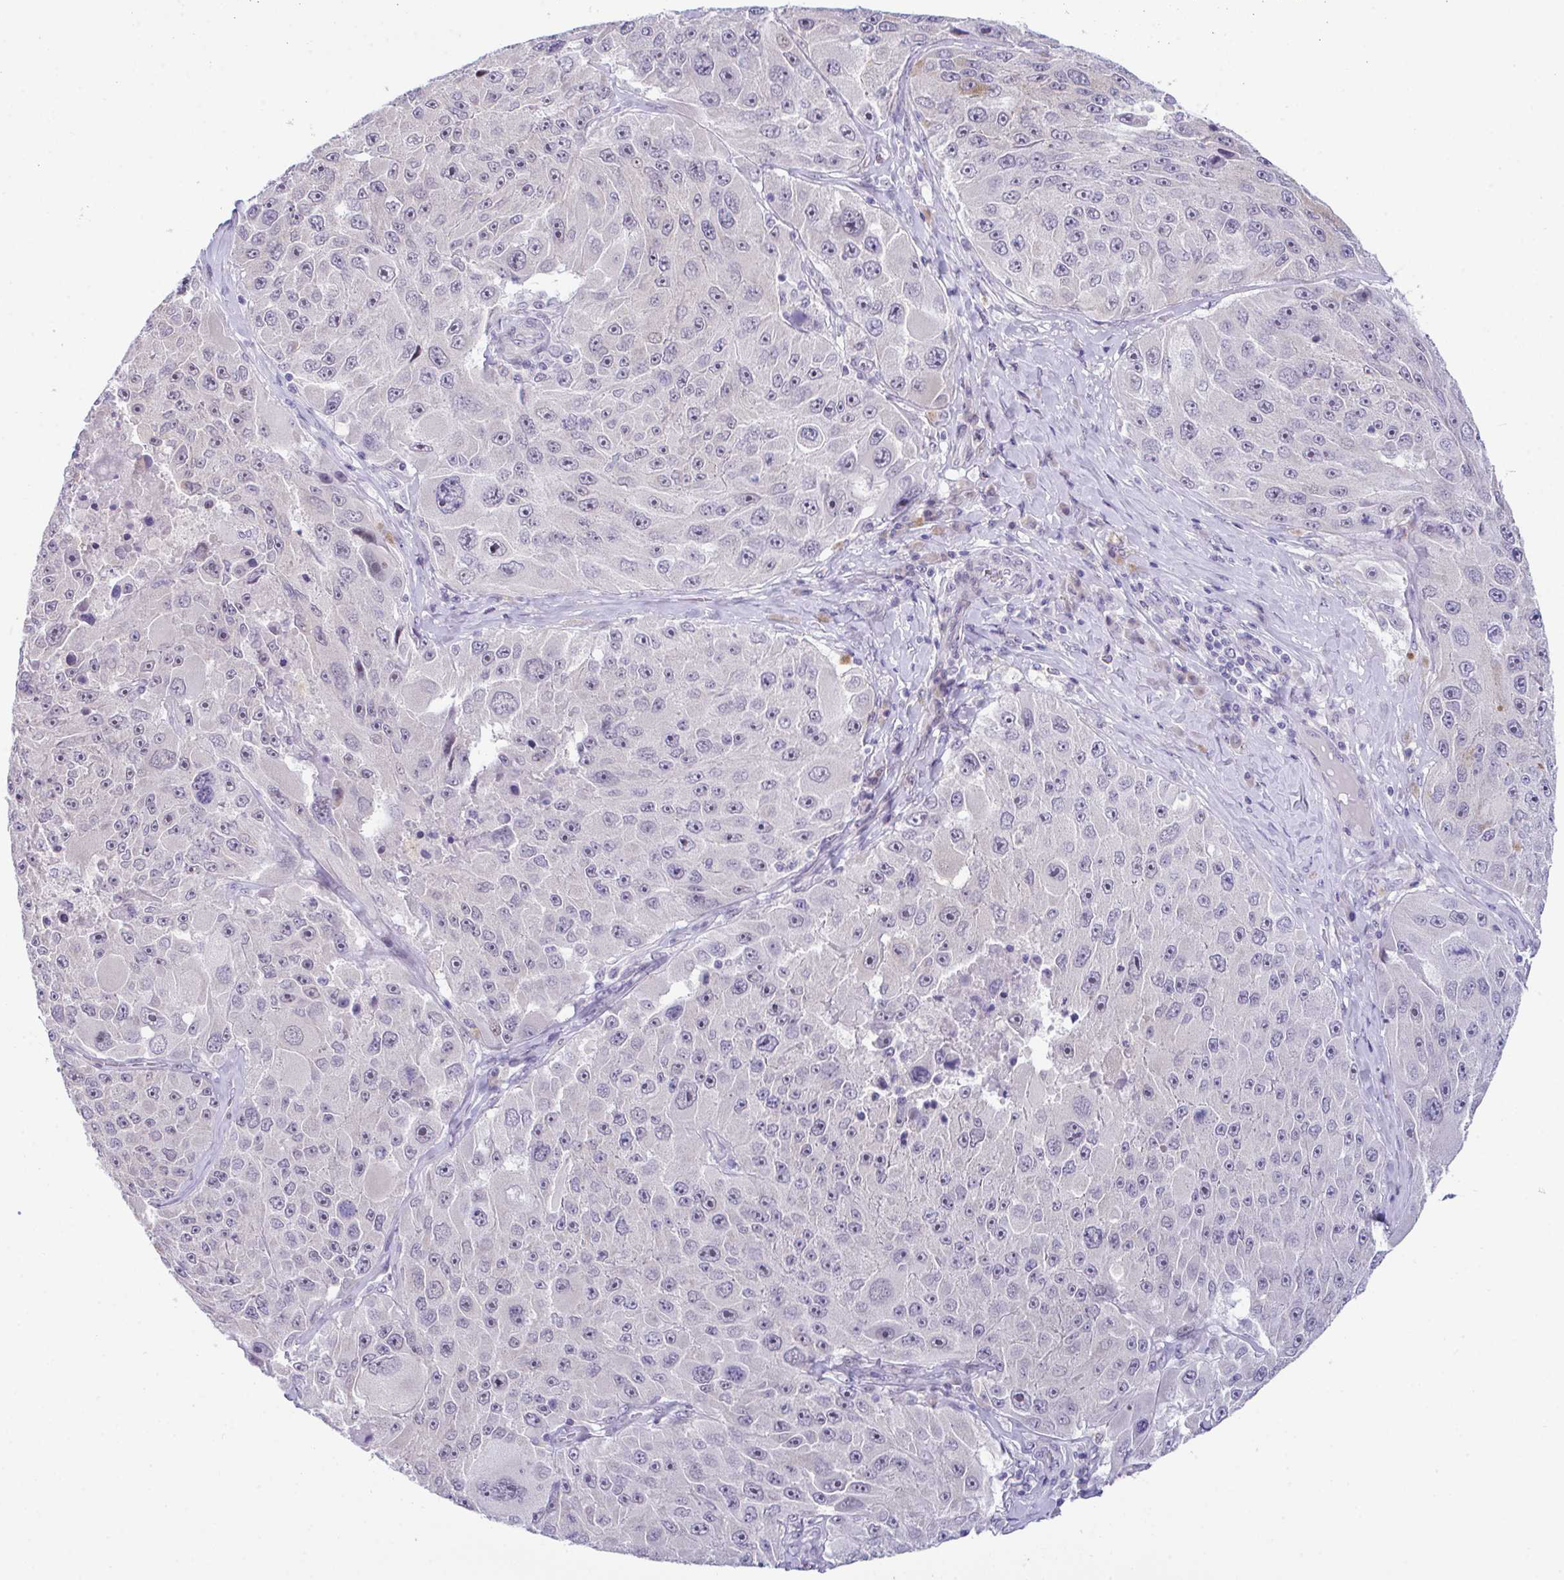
{"staining": {"intensity": "negative", "quantity": "none", "location": "none"}, "tissue": "melanoma", "cell_type": "Tumor cells", "image_type": "cancer", "snomed": [{"axis": "morphology", "description": "Malignant melanoma, Metastatic site"}, {"axis": "topography", "description": "Lymph node"}], "caption": "Melanoma stained for a protein using immunohistochemistry (IHC) reveals no positivity tumor cells.", "gene": "USP35", "patient": {"sex": "male", "age": 62}}